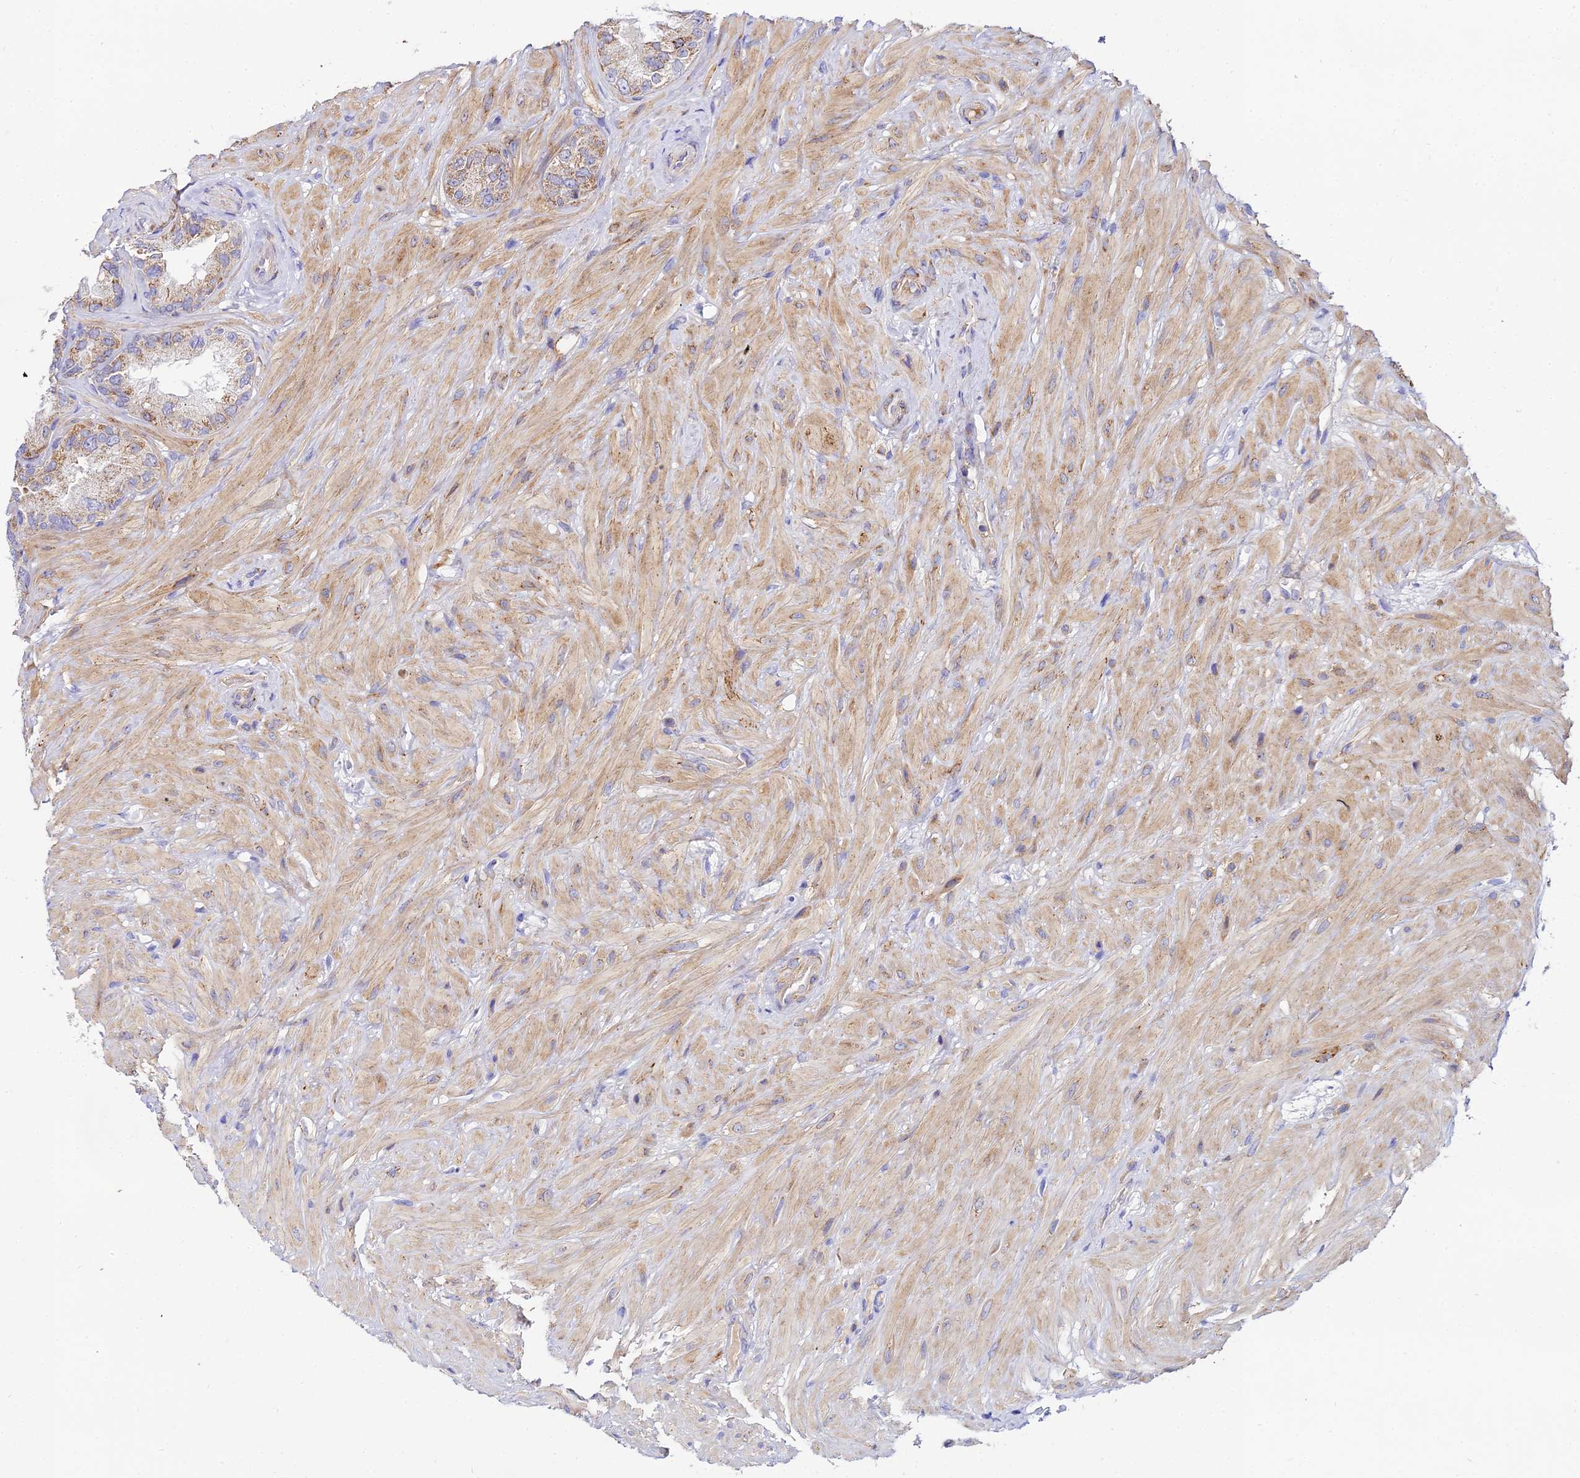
{"staining": {"intensity": "moderate", "quantity": ">75%", "location": "cytoplasmic/membranous"}, "tissue": "seminal vesicle", "cell_type": "Glandular cells", "image_type": "normal", "snomed": [{"axis": "morphology", "description": "Normal tissue, NOS"}, {"axis": "topography", "description": "Seminal veicle"}, {"axis": "topography", "description": "Peripheral nerve tissue"}], "caption": "Protein expression by immunohistochemistry shows moderate cytoplasmic/membranous expression in about >75% of glandular cells in benign seminal vesicle.", "gene": "ACOT1", "patient": {"sex": "male", "age": 67}}